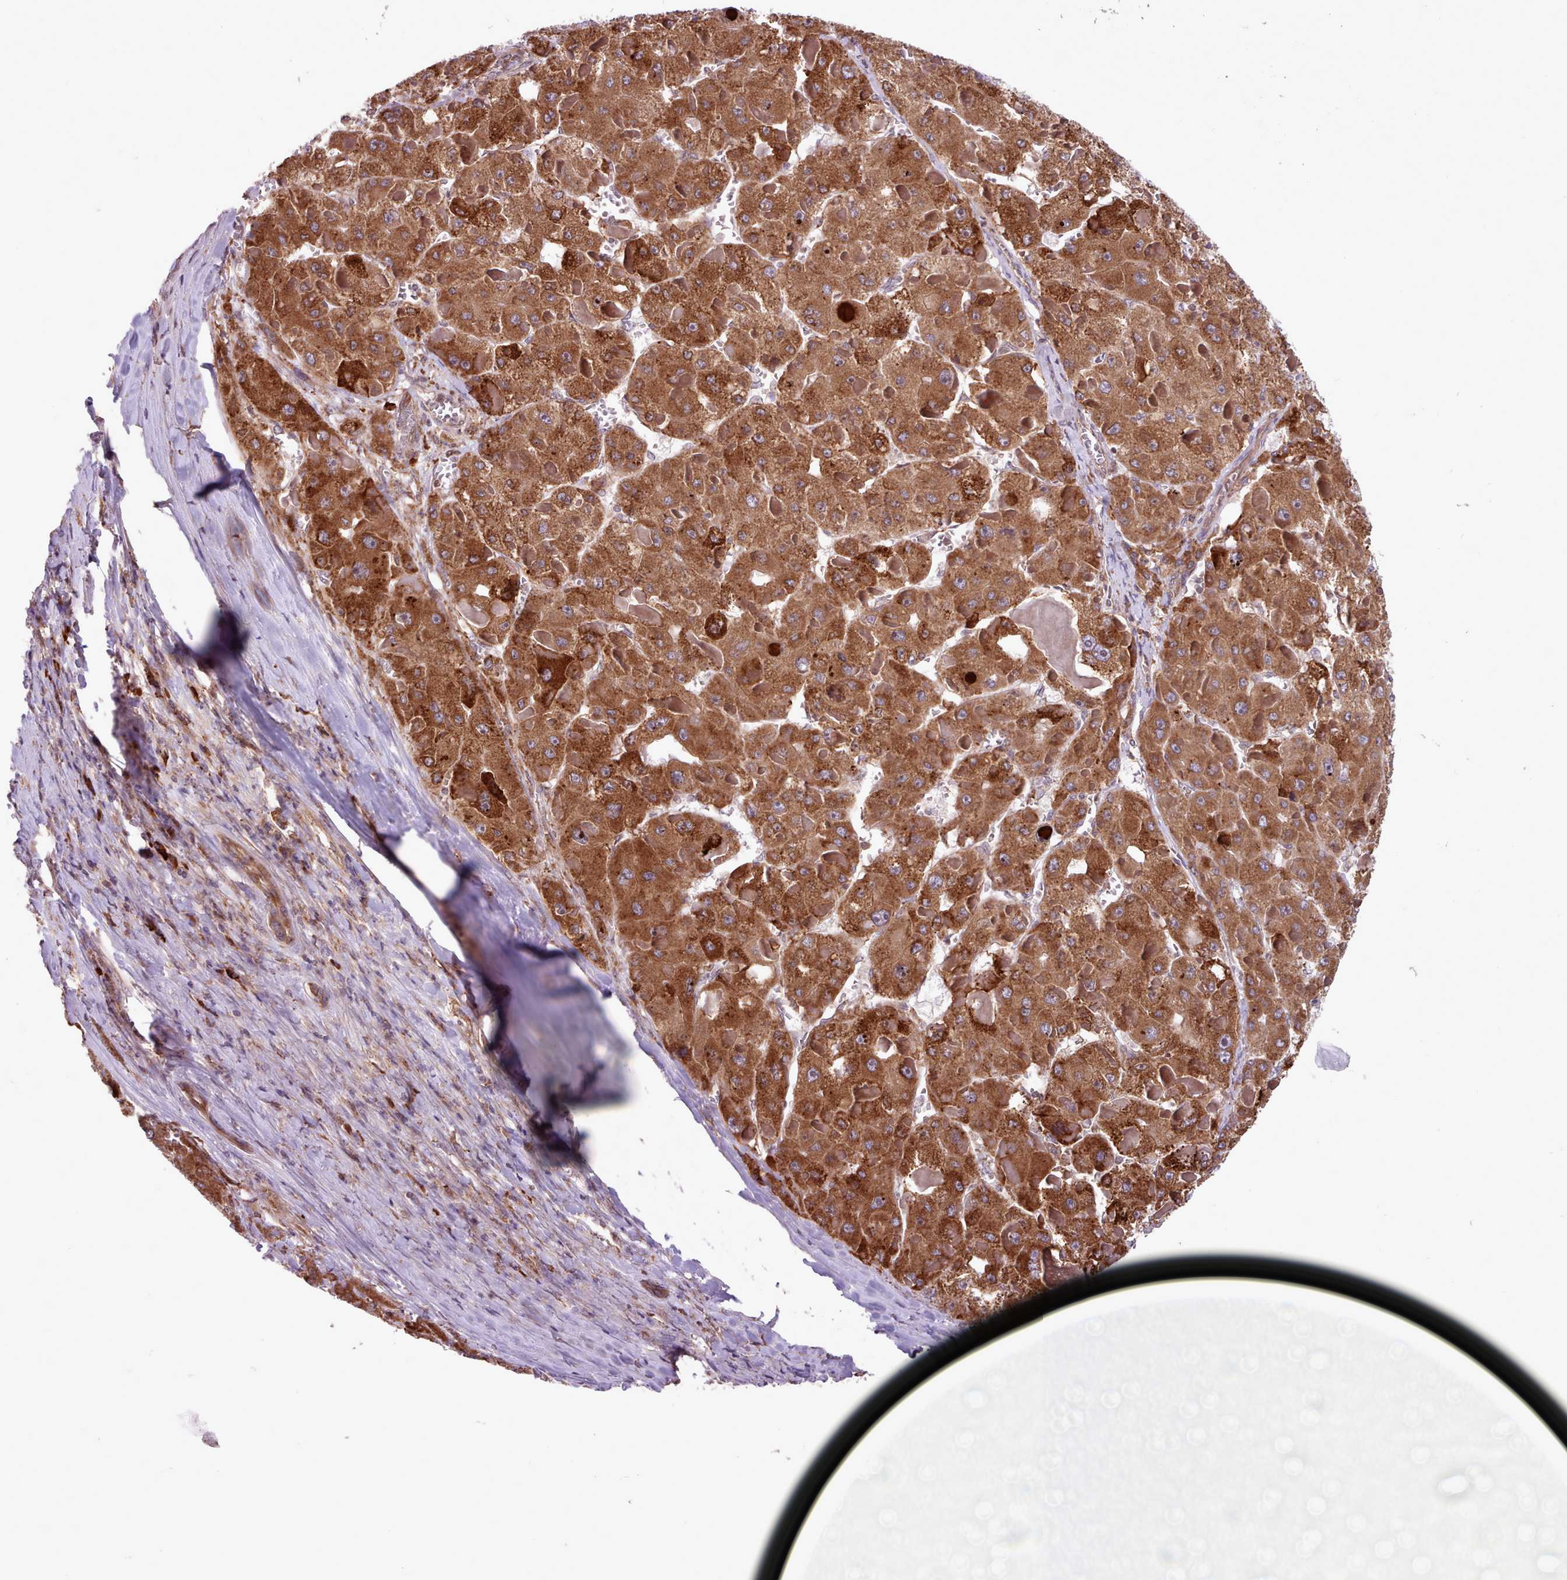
{"staining": {"intensity": "strong", "quantity": ">75%", "location": "cytoplasmic/membranous"}, "tissue": "liver cancer", "cell_type": "Tumor cells", "image_type": "cancer", "snomed": [{"axis": "morphology", "description": "Carcinoma, Hepatocellular, NOS"}, {"axis": "topography", "description": "Liver"}], "caption": "About >75% of tumor cells in human hepatocellular carcinoma (liver) display strong cytoplasmic/membranous protein expression as visualized by brown immunohistochemical staining.", "gene": "TTLL3", "patient": {"sex": "female", "age": 73}}